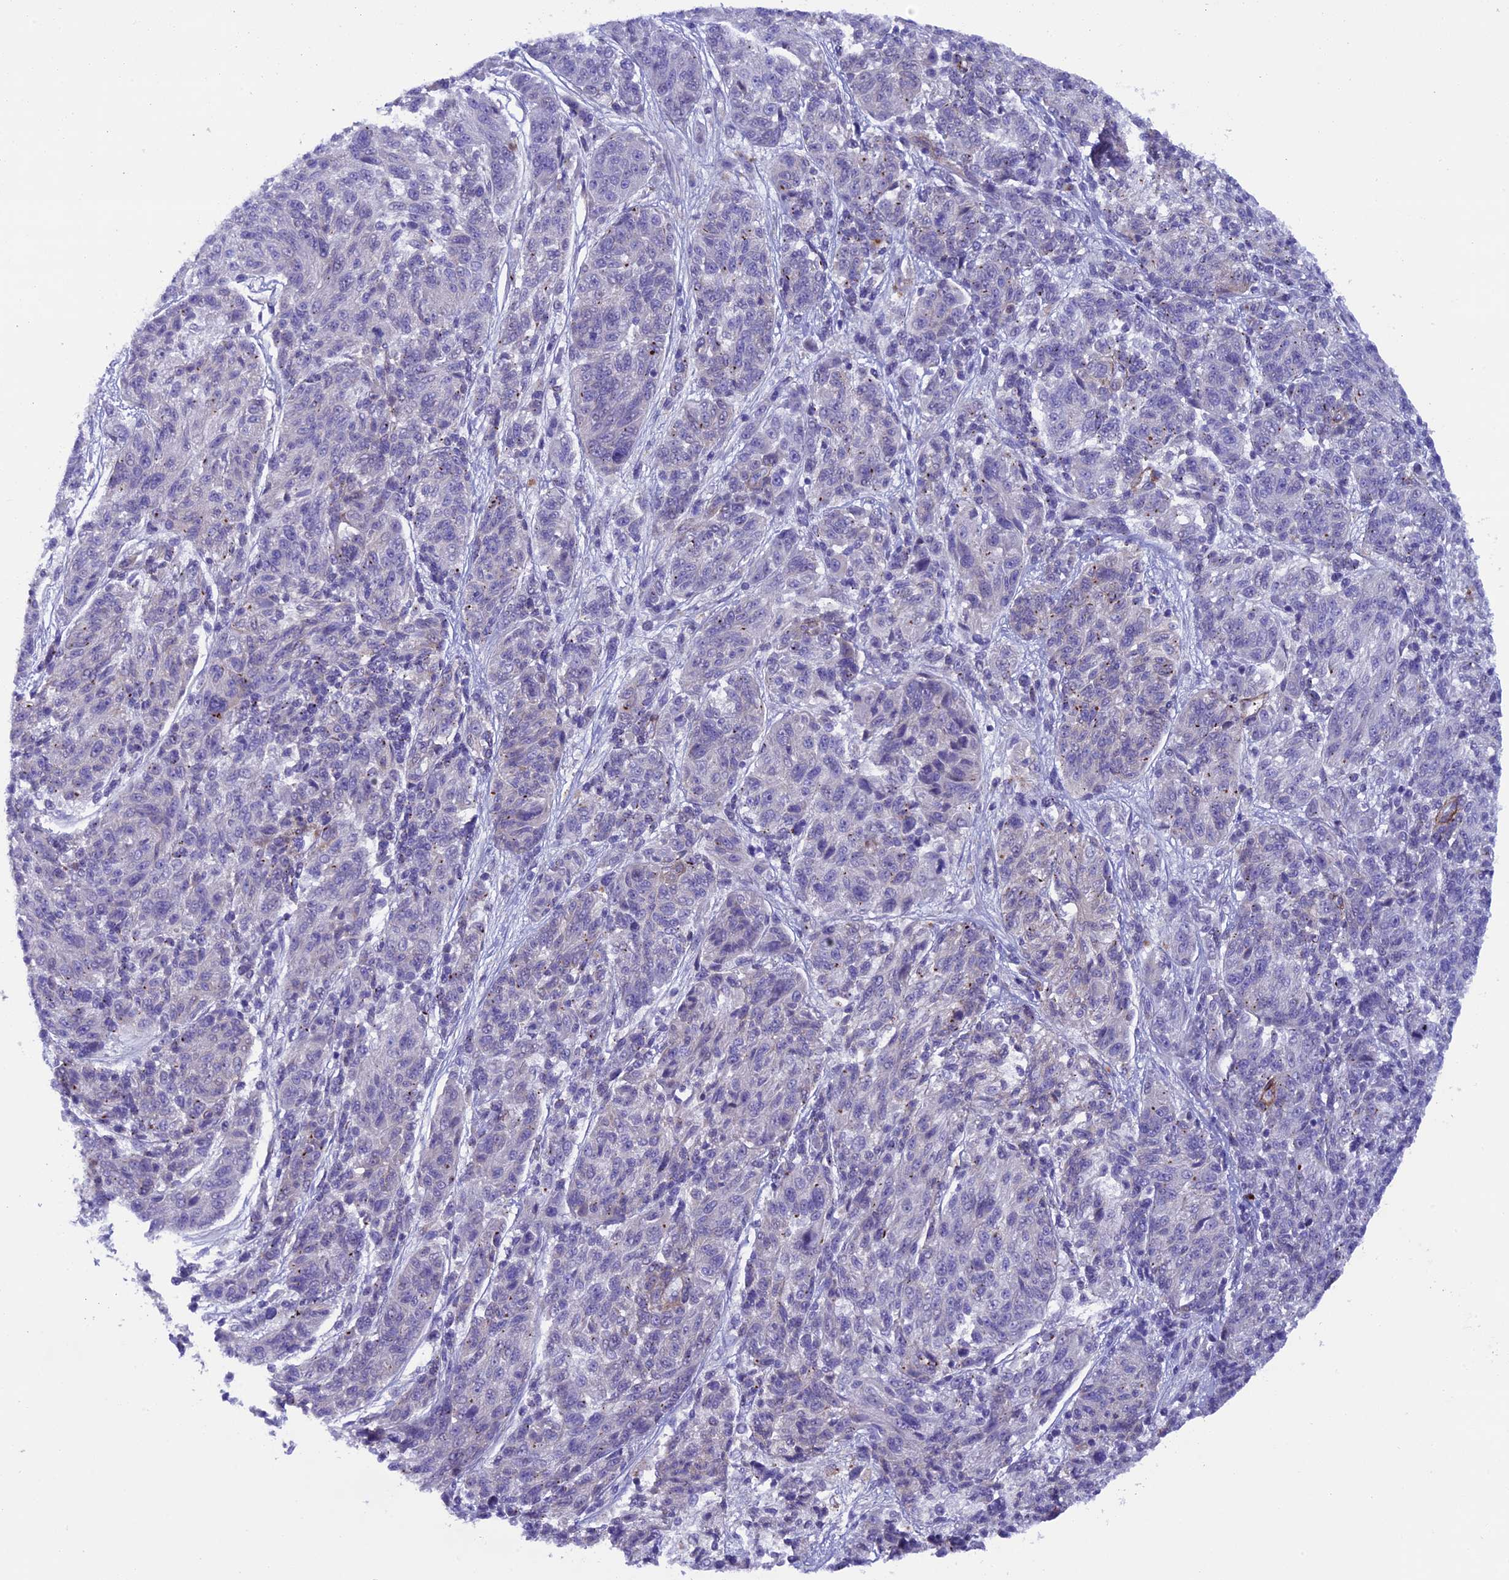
{"staining": {"intensity": "negative", "quantity": "none", "location": "none"}, "tissue": "melanoma", "cell_type": "Tumor cells", "image_type": "cancer", "snomed": [{"axis": "morphology", "description": "Malignant melanoma, NOS"}, {"axis": "topography", "description": "Skin"}], "caption": "This is a photomicrograph of IHC staining of melanoma, which shows no staining in tumor cells. (Brightfield microscopy of DAB IHC at high magnification).", "gene": "LOXL1", "patient": {"sex": "male", "age": 53}}